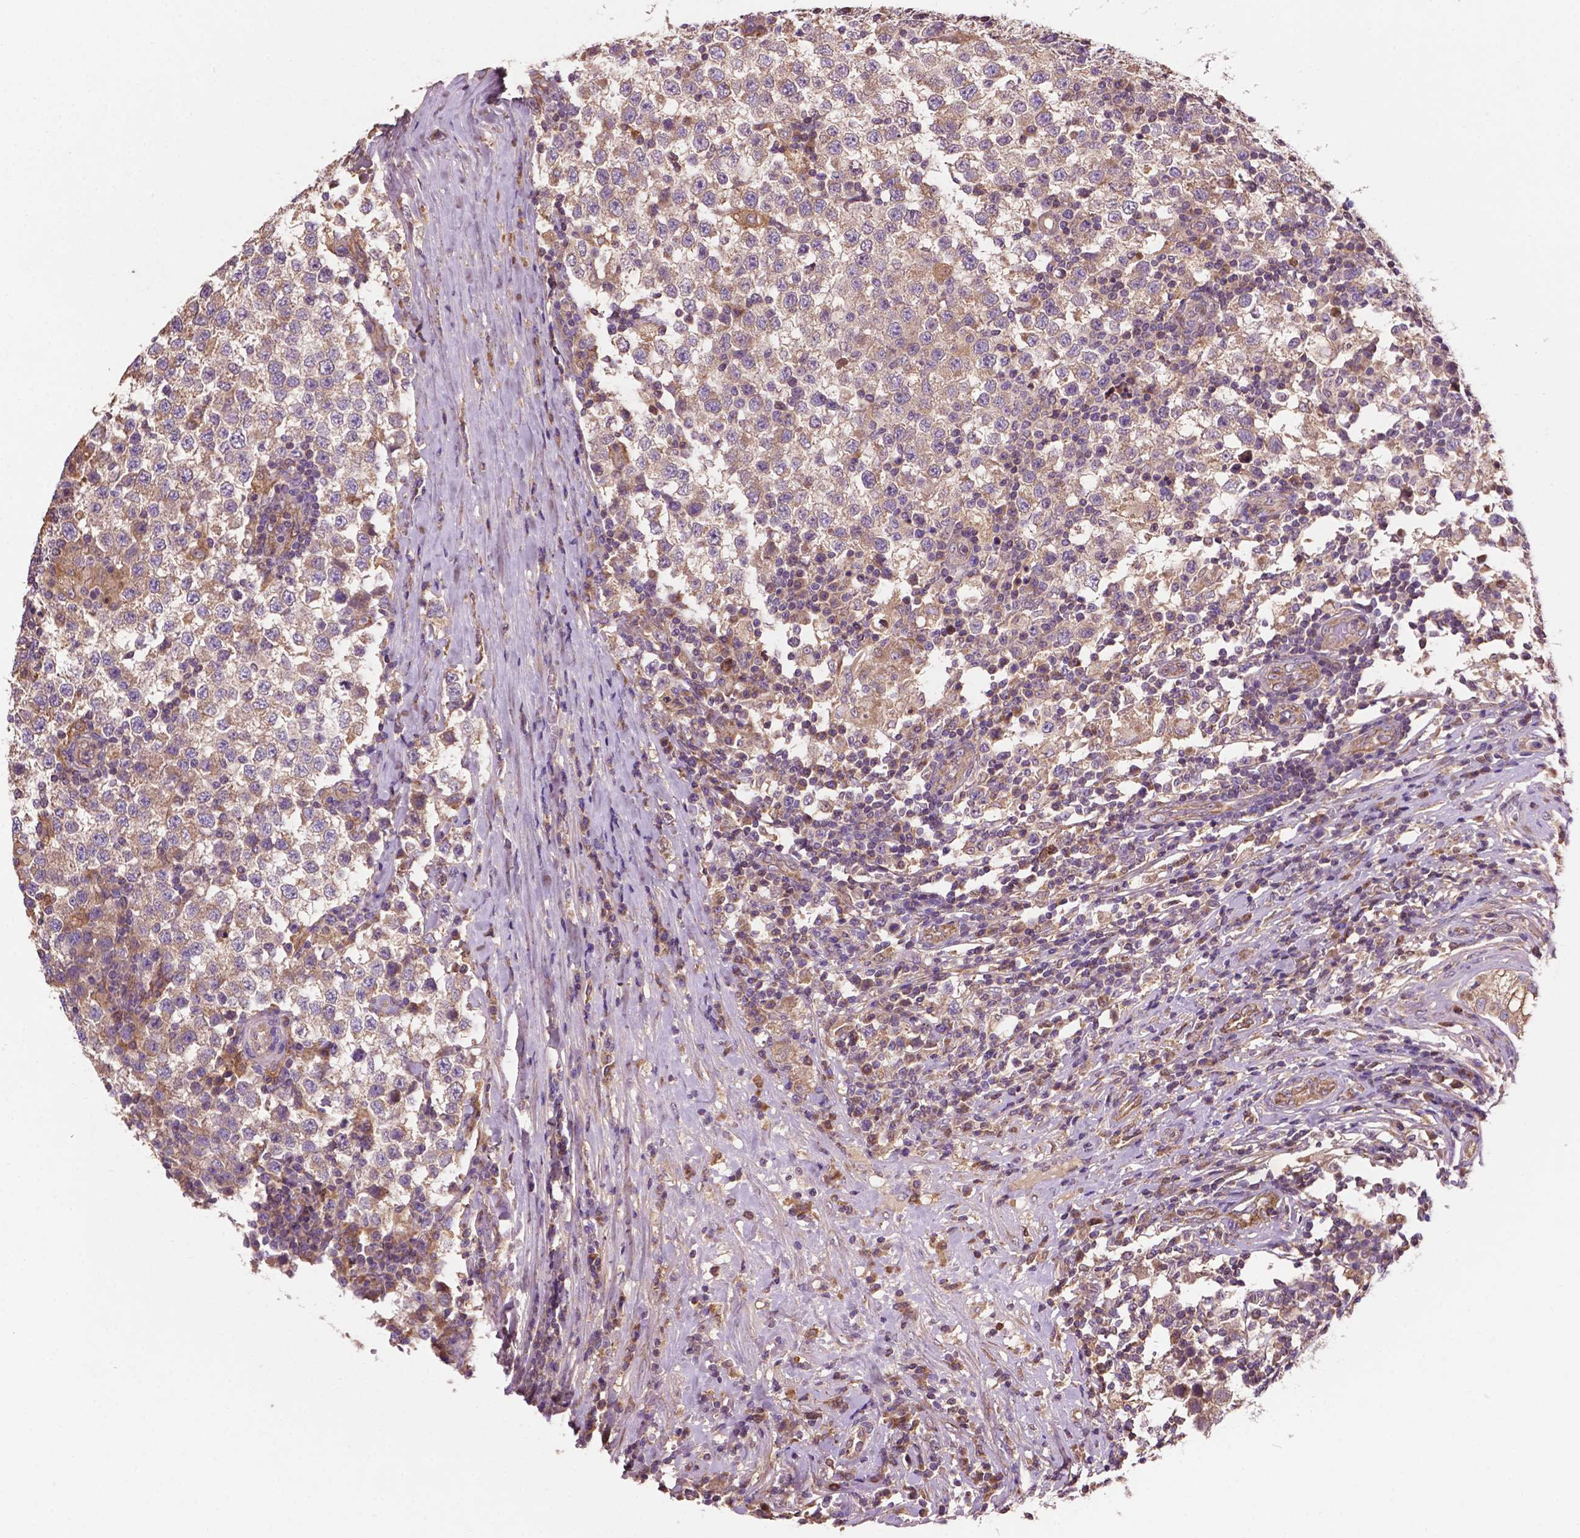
{"staining": {"intensity": "weak", "quantity": ">75%", "location": "cytoplasmic/membranous"}, "tissue": "testis cancer", "cell_type": "Tumor cells", "image_type": "cancer", "snomed": [{"axis": "morphology", "description": "Seminoma, NOS"}, {"axis": "topography", "description": "Testis"}], "caption": "The histopathology image displays a brown stain indicating the presence of a protein in the cytoplasmic/membranous of tumor cells in testis seminoma.", "gene": "GJA9", "patient": {"sex": "male", "age": 34}}